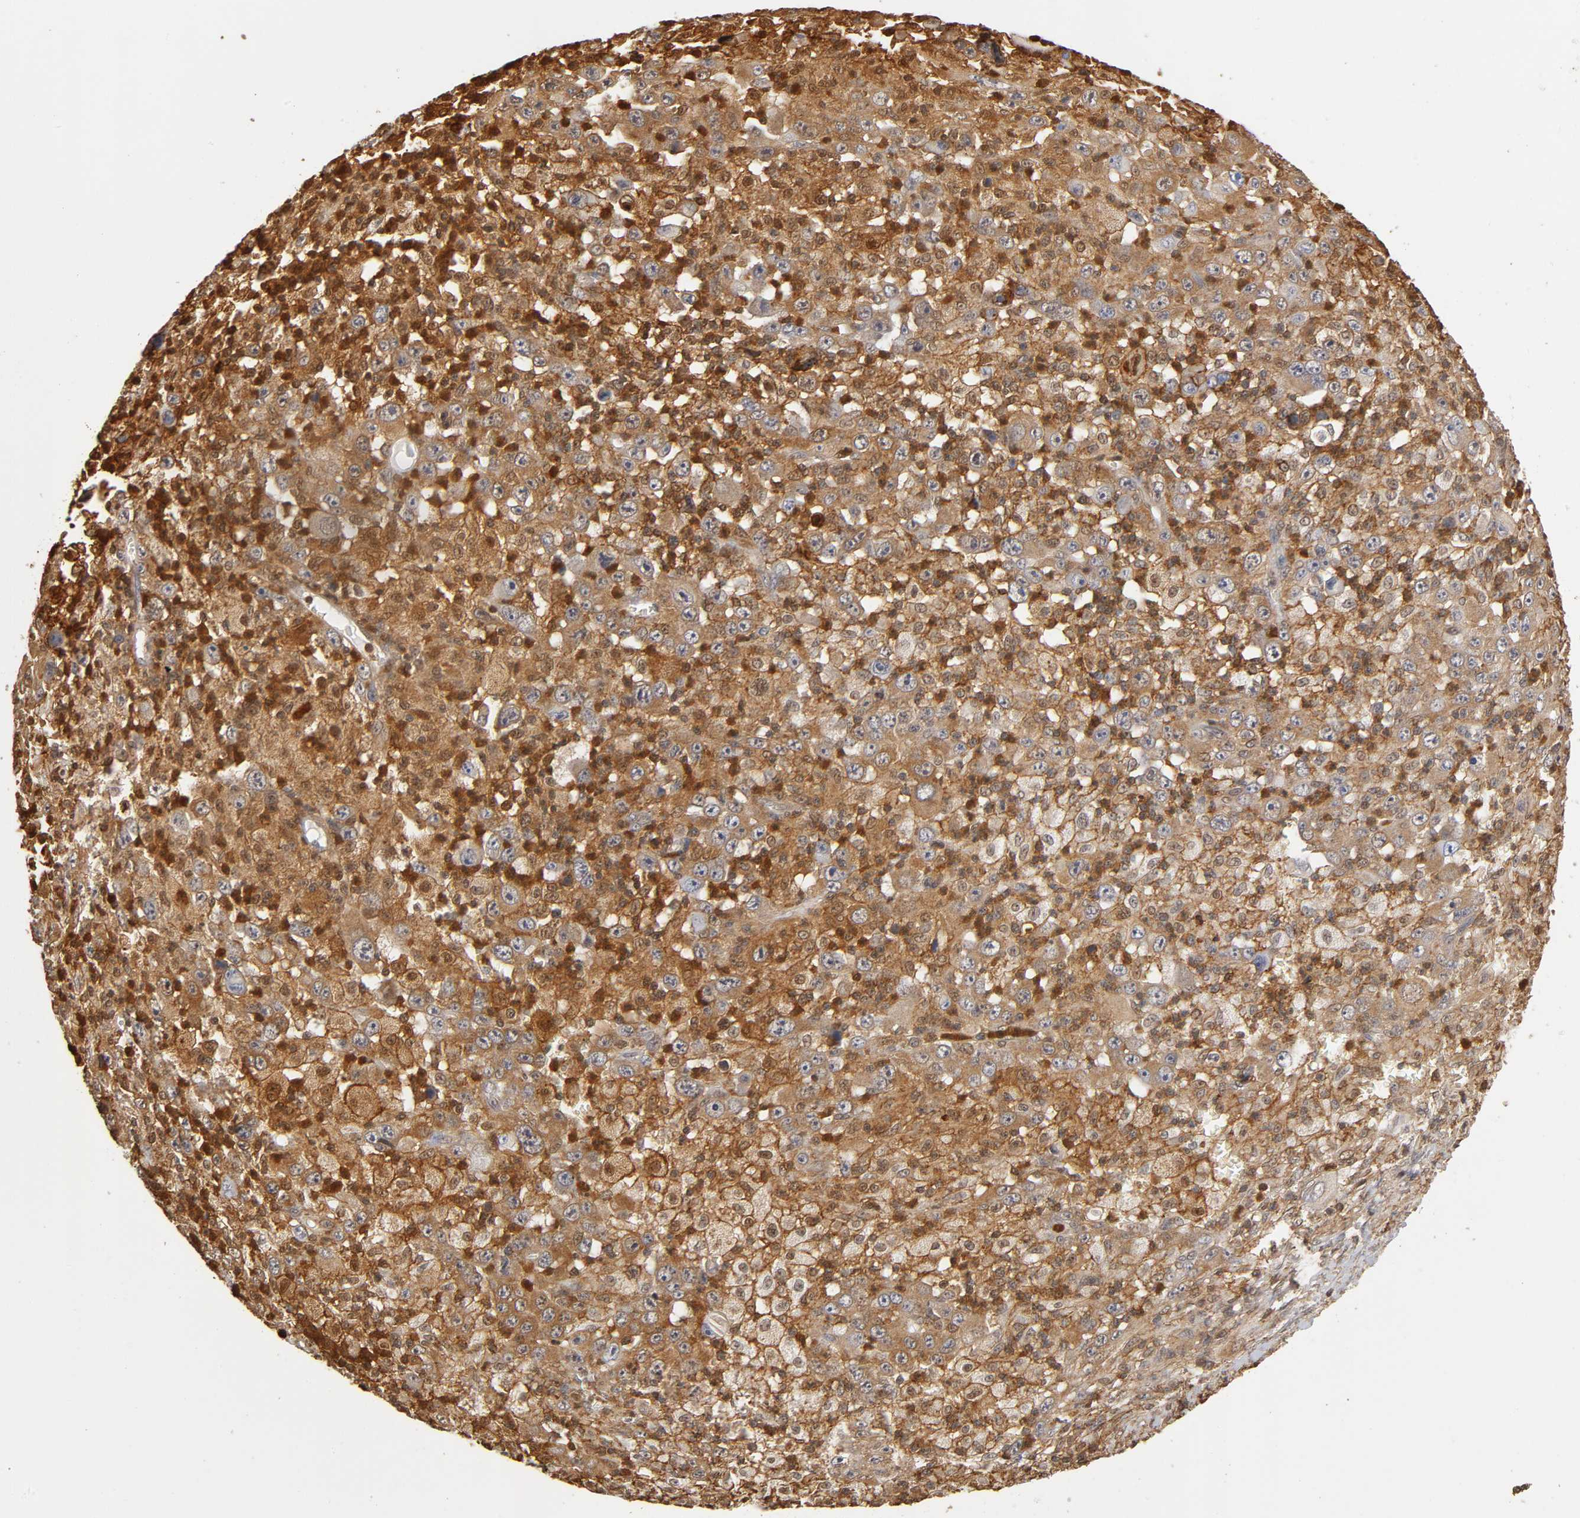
{"staining": {"intensity": "moderate", "quantity": ">75%", "location": "cytoplasmic/membranous"}, "tissue": "melanoma", "cell_type": "Tumor cells", "image_type": "cancer", "snomed": [{"axis": "morphology", "description": "Malignant melanoma, Metastatic site"}, {"axis": "topography", "description": "Skin"}], "caption": "The image demonstrates a brown stain indicating the presence of a protein in the cytoplasmic/membranous of tumor cells in malignant melanoma (metastatic site). (DAB (3,3'-diaminobenzidine) IHC with brightfield microscopy, high magnification).", "gene": "ANXA11", "patient": {"sex": "female", "age": 56}}